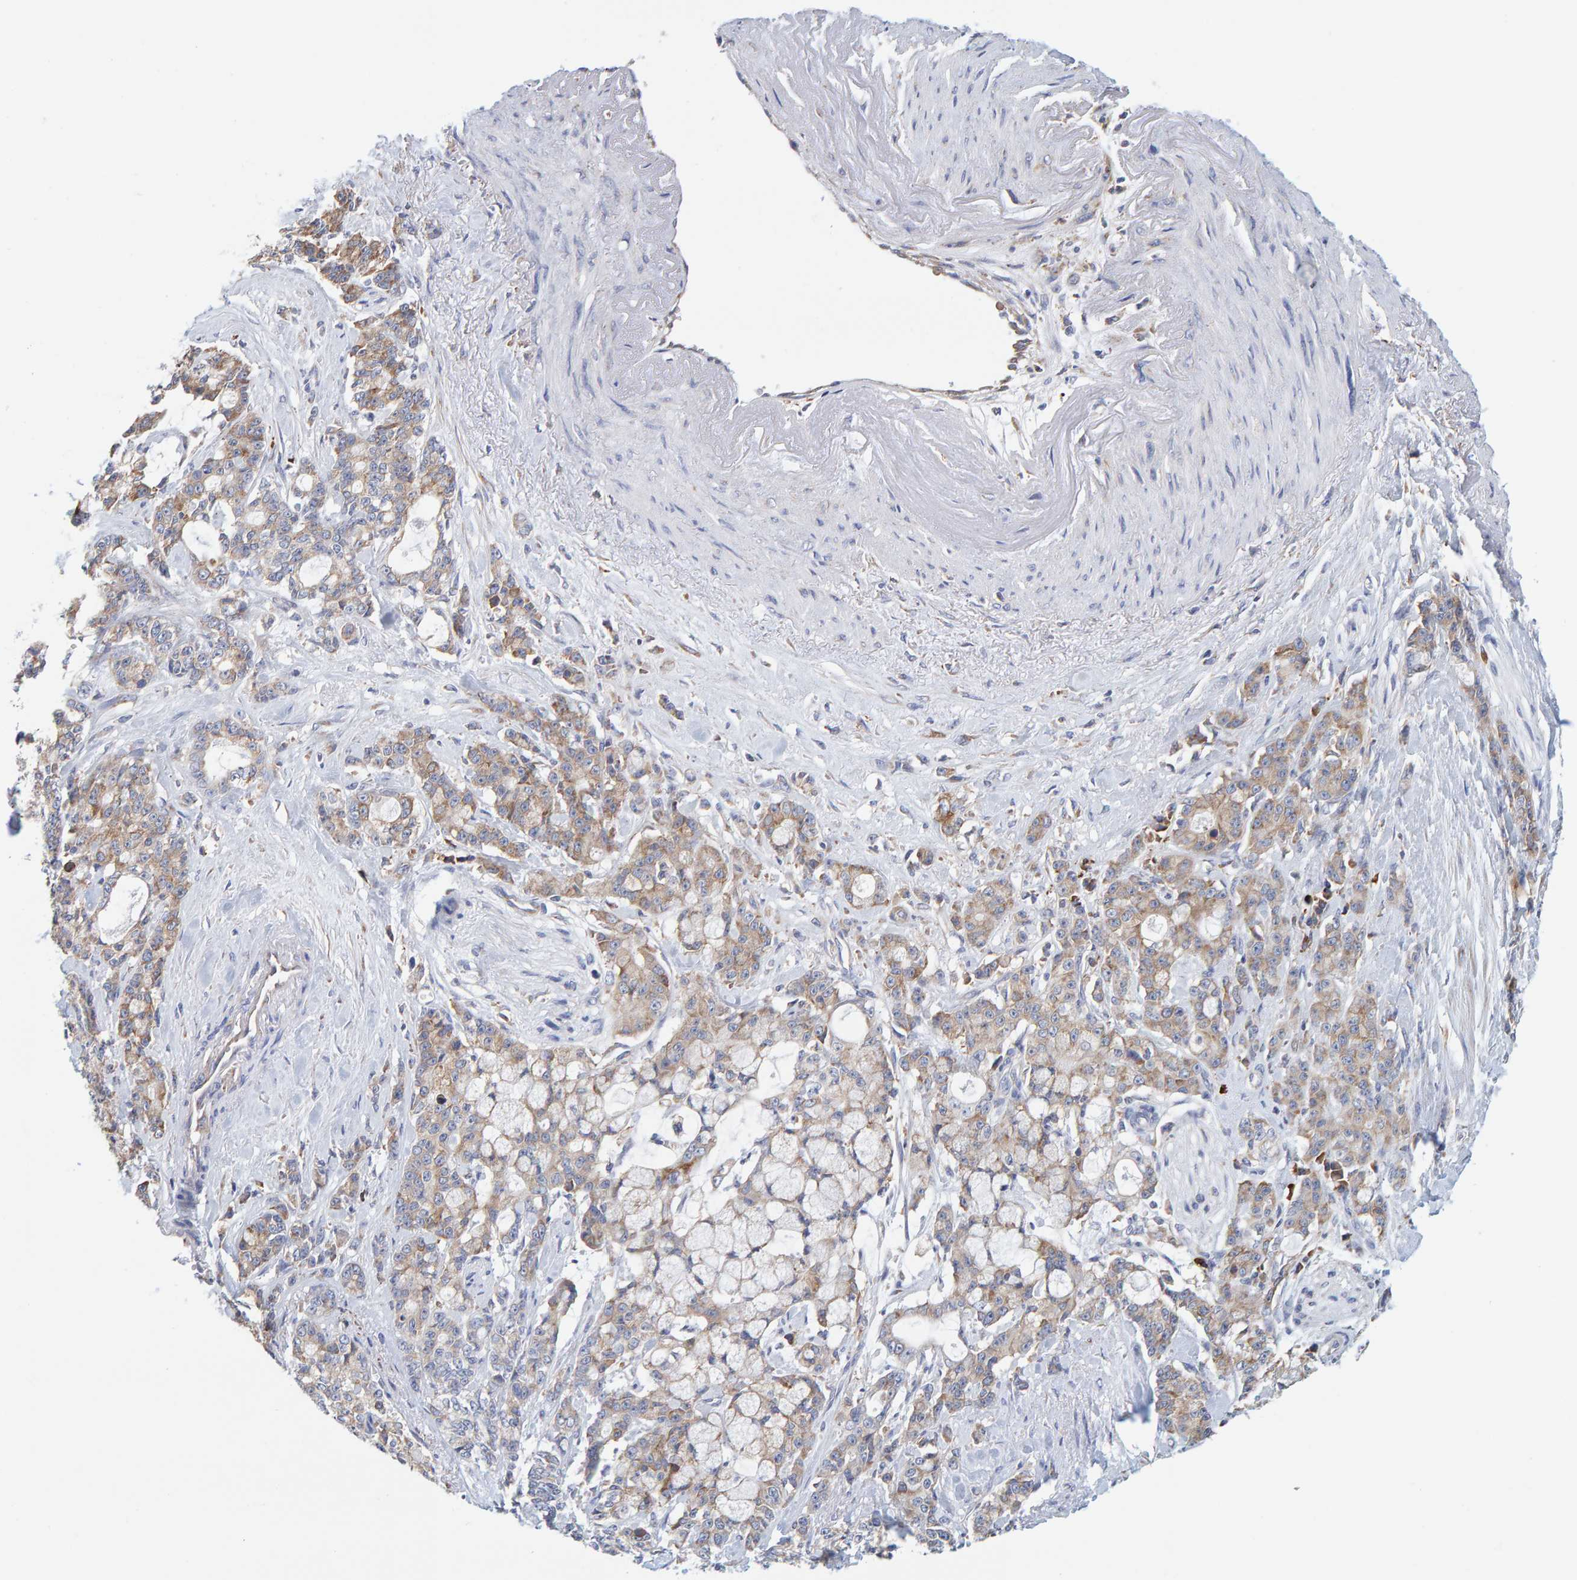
{"staining": {"intensity": "moderate", "quantity": "25%-75%", "location": "cytoplasmic/membranous"}, "tissue": "pancreatic cancer", "cell_type": "Tumor cells", "image_type": "cancer", "snomed": [{"axis": "morphology", "description": "Adenocarcinoma, NOS"}, {"axis": "topography", "description": "Pancreas"}], "caption": "There is medium levels of moderate cytoplasmic/membranous positivity in tumor cells of pancreatic adenocarcinoma, as demonstrated by immunohistochemical staining (brown color).", "gene": "SGPL1", "patient": {"sex": "female", "age": 73}}